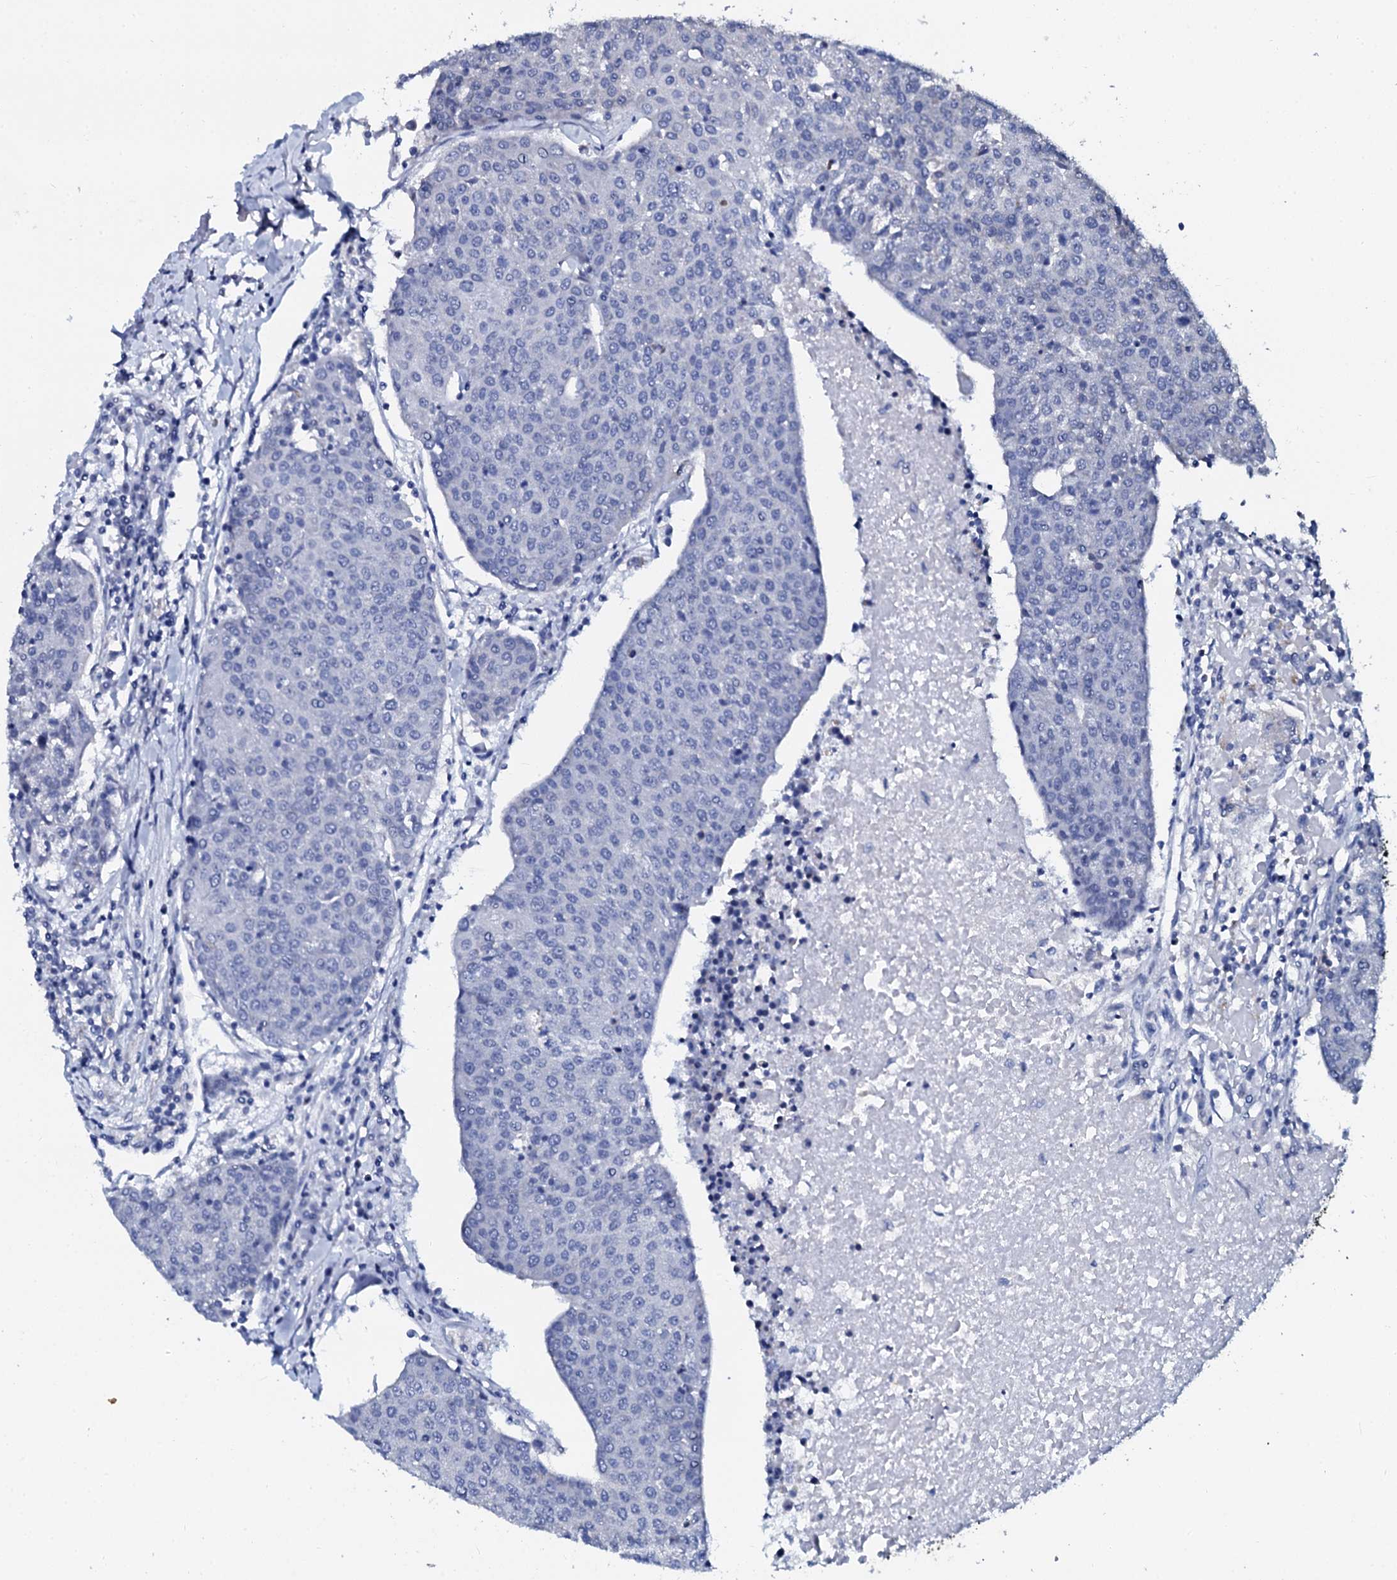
{"staining": {"intensity": "negative", "quantity": "none", "location": "none"}, "tissue": "urothelial cancer", "cell_type": "Tumor cells", "image_type": "cancer", "snomed": [{"axis": "morphology", "description": "Urothelial carcinoma, High grade"}, {"axis": "topography", "description": "Urinary bladder"}], "caption": "Tumor cells are negative for brown protein staining in urothelial cancer.", "gene": "SLC37A4", "patient": {"sex": "female", "age": 85}}